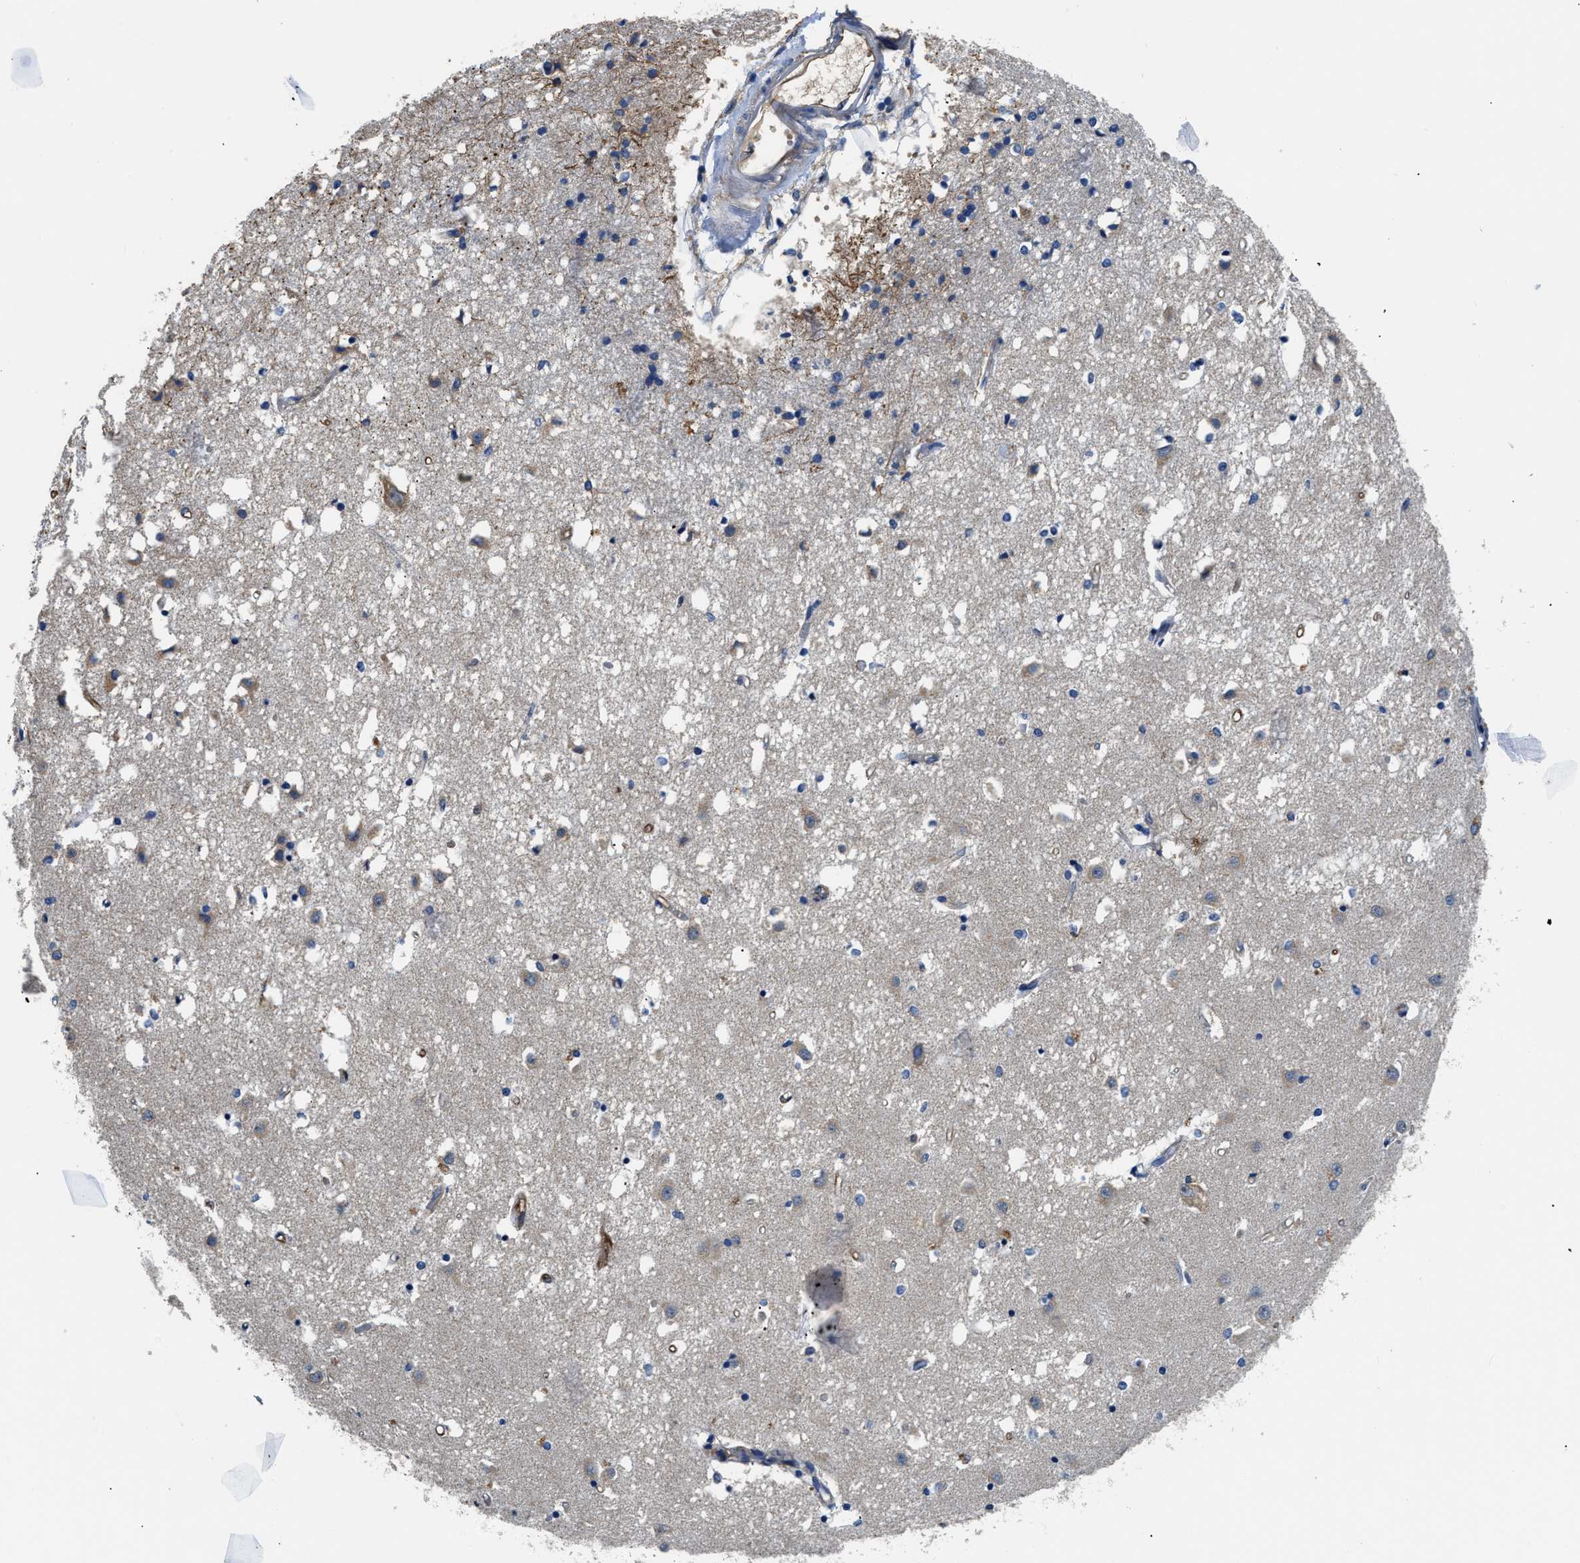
{"staining": {"intensity": "moderate", "quantity": "<25%", "location": "cytoplasmic/membranous"}, "tissue": "caudate", "cell_type": "Glial cells", "image_type": "normal", "snomed": [{"axis": "morphology", "description": "Normal tissue, NOS"}, {"axis": "topography", "description": "Lateral ventricle wall"}], "caption": "Protein analysis of benign caudate reveals moderate cytoplasmic/membranous staining in approximately <25% of glial cells. The protein of interest is stained brown, and the nuclei are stained in blue (DAB IHC with brightfield microscopy, high magnification).", "gene": "CSDE1", "patient": {"sex": "male", "age": 45}}